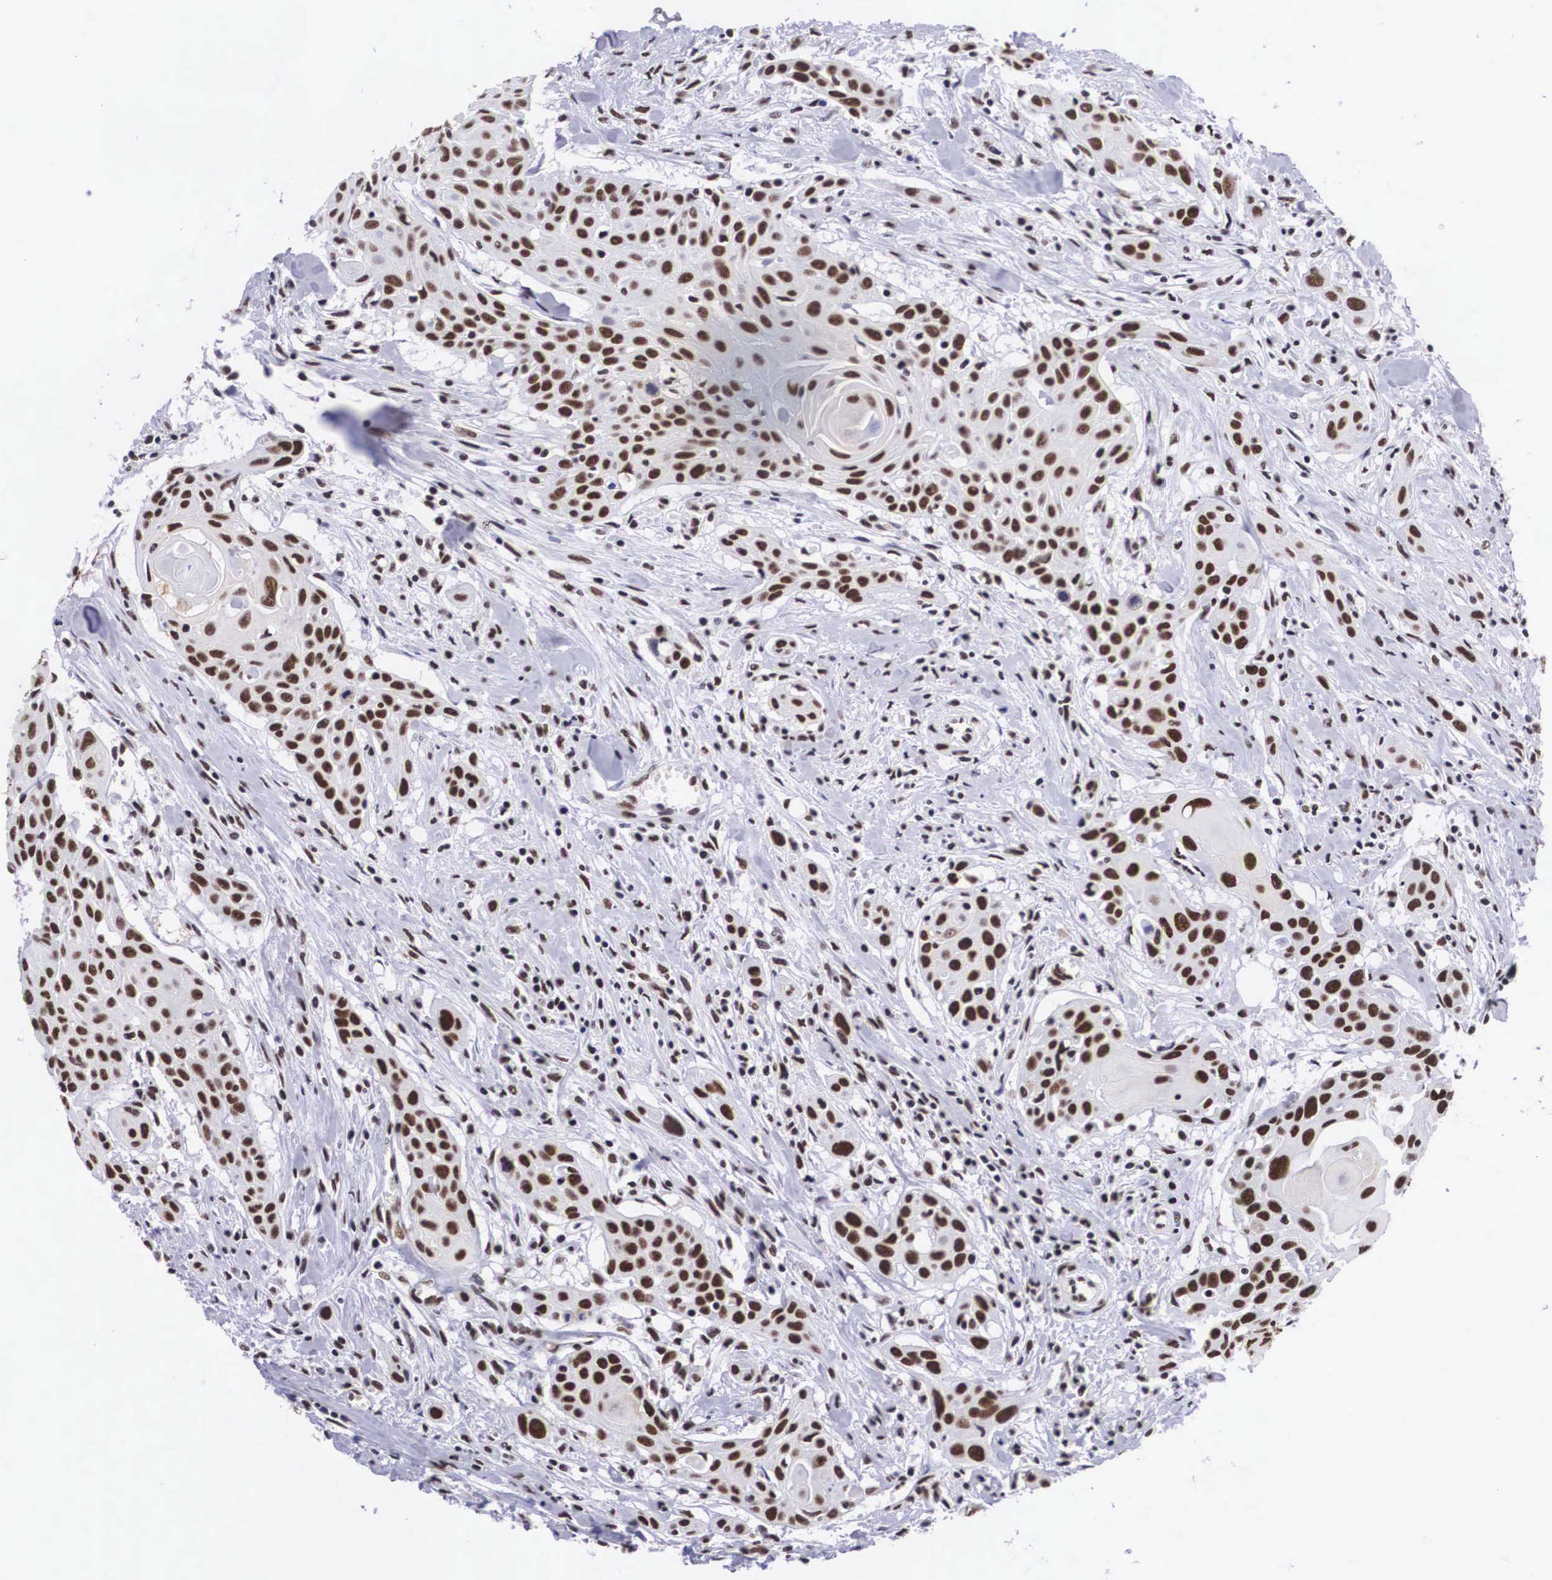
{"staining": {"intensity": "moderate", "quantity": ">75%", "location": "nuclear"}, "tissue": "head and neck cancer", "cell_type": "Tumor cells", "image_type": "cancer", "snomed": [{"axis": "morphology", "description": "Squamous cell carcinoma, NOS"}, {"axis": "morphology", "description": "Squamous cell carcinoma, metastatic, NOS"}, {"axis": "topography", "description": "Lymph node"}, {"axis": "topography", "description": "Salivary gland"}, {"axis": "topography", "description": "Head-Neck"}], "caption": "Tumor cells exhibit moderate nuclear positivity in approximately >75% of cells in head and neck cancer (squamous cell carcinoma). Ihc stains the protein of interest in brown and the nuclei are stained blue.", "gene": "SF3A1", "patient": {"sex": "female", "age": 74}}